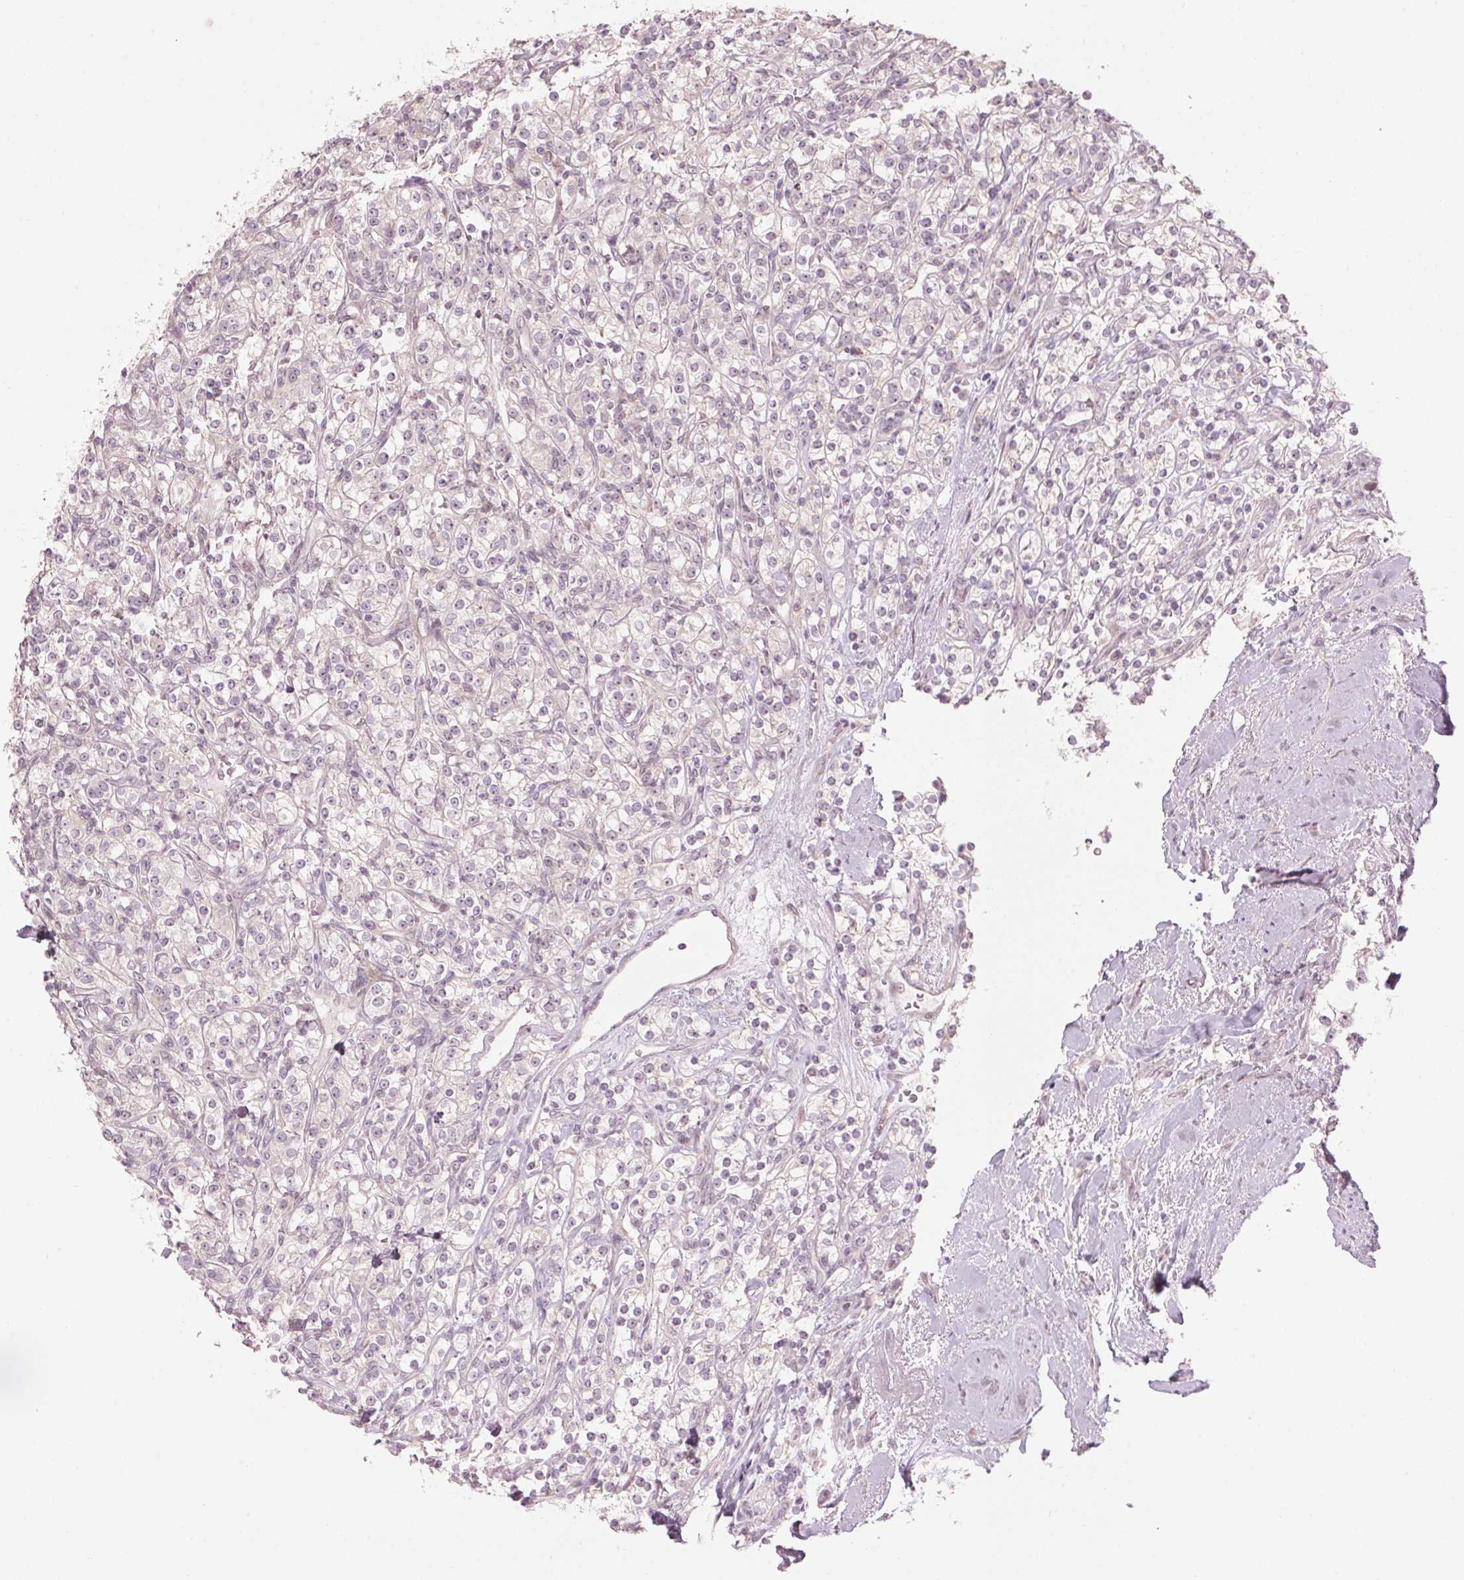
{"staining": {"intensity": "negative", "quantity": "none", "location": "none"}, "tissue": "renal cancer", "cell_type": "Tumor cells", "image_type": "cancer", "snomed": [{"axis": "morphology", "description": "Adenocarcinoma, NOS"}, {"axis": "topography", "description": "Kidney"}], "caption": "This photomicrograph is of renal cancer (adenocarcinoma) stained with immunohistochemistry (IHC) to label a protein in brown with the nuclei are counter-stained blue. There is no expression in tumor cells.", "gene": "TMED6", "patient": {"sex": "male", "age": 77}}